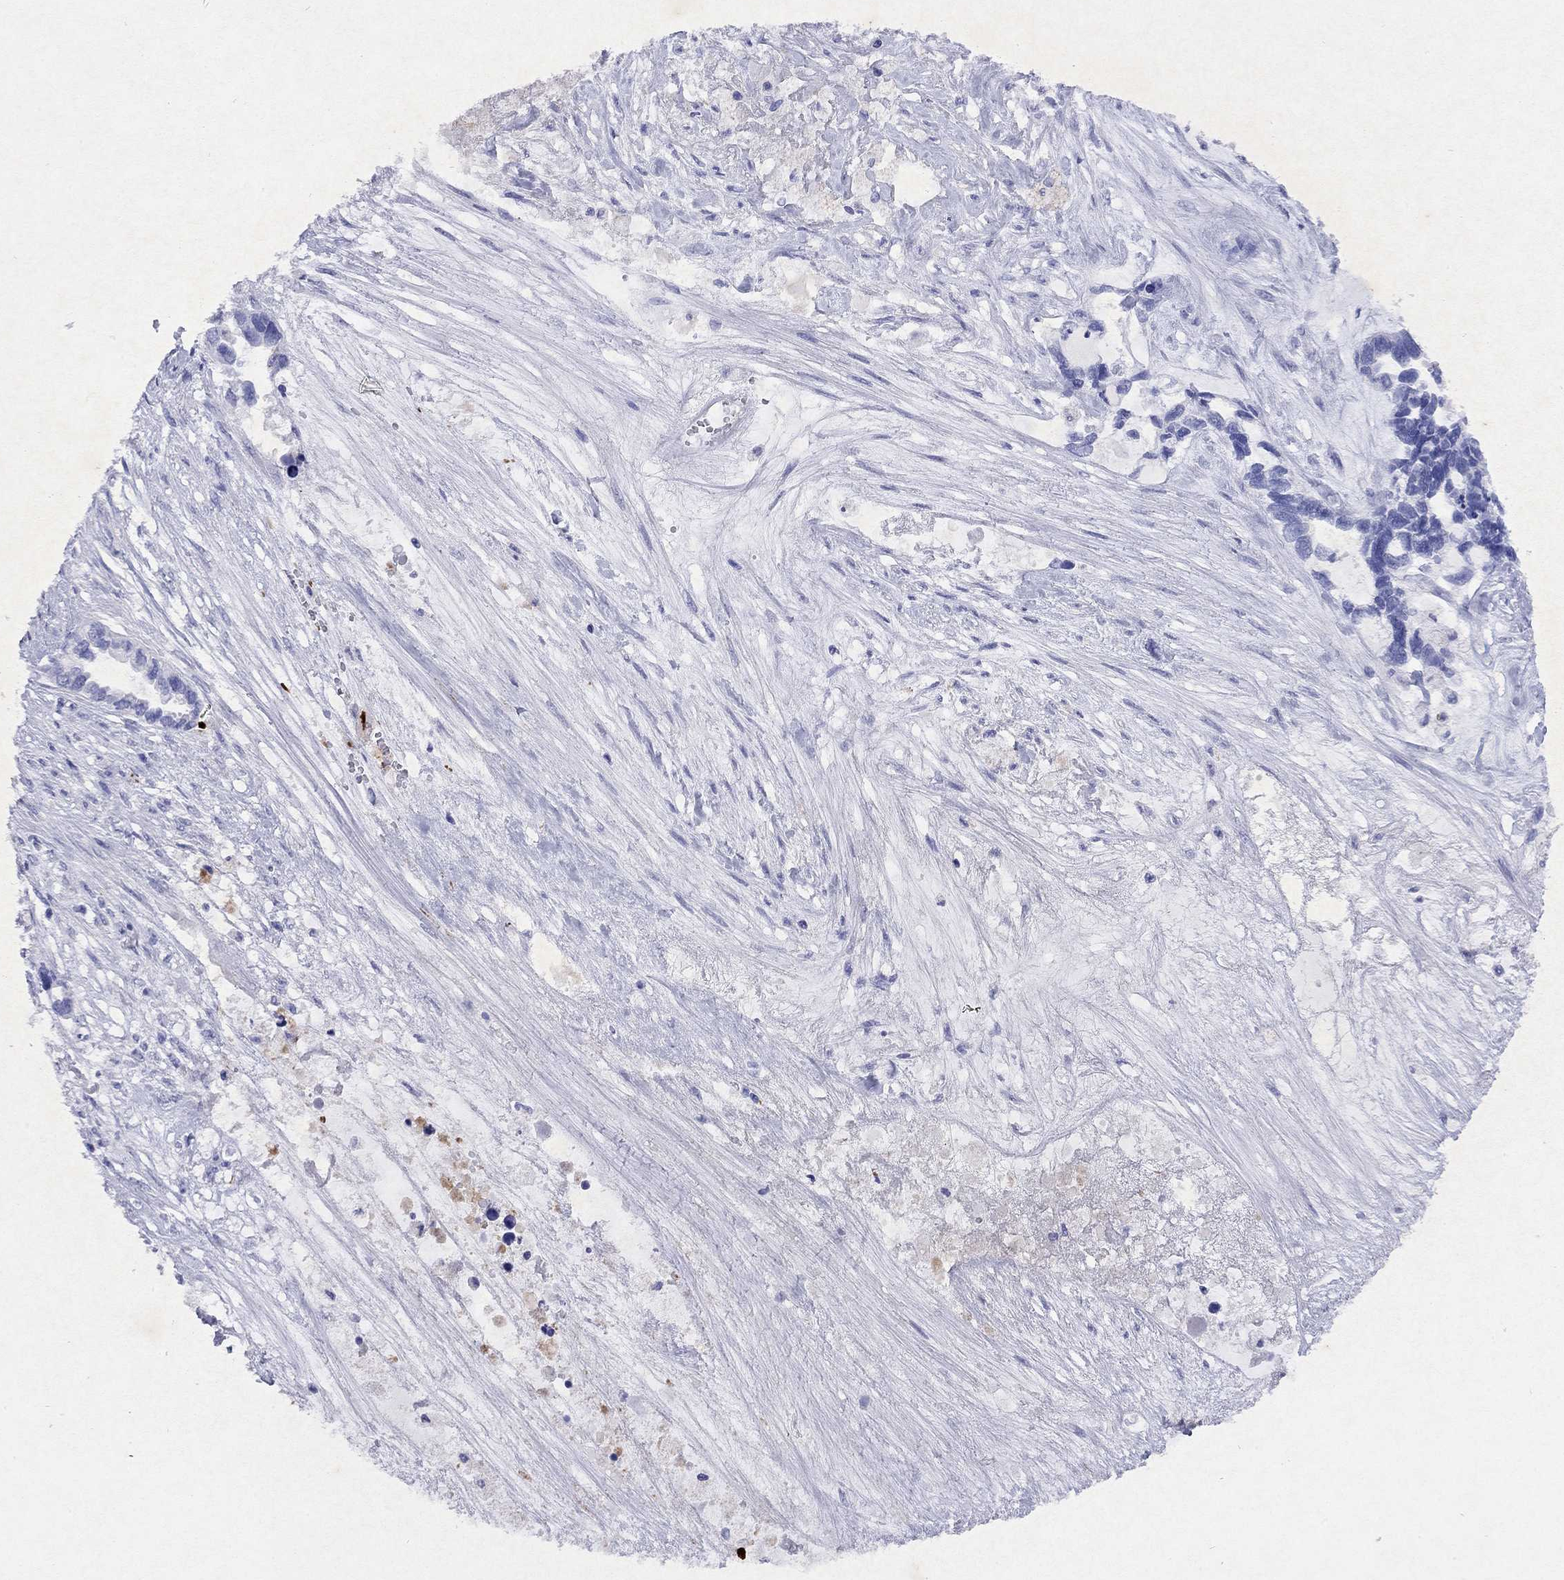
{"staining": {"intensity": "negative", "quantity": "none", "location": "none"}, "tissue": "ovarian cancer", "cell_type": "Tumor cells", "image_type": "cancer", "snomed": [{"axis": "morphology", "description": "Cystadenocarcinoma, serous, NOS"}, {"axis": "topography", "description": "Ovary"}], "caption": "IHC micrograph of human serous cystadenocarcinoma (ovarian) stained for a protein (brown), which demonstrates no positivity in tumor cells.", "gene": "ARMC12", "patient": {"sex": "female", "age": 54}}